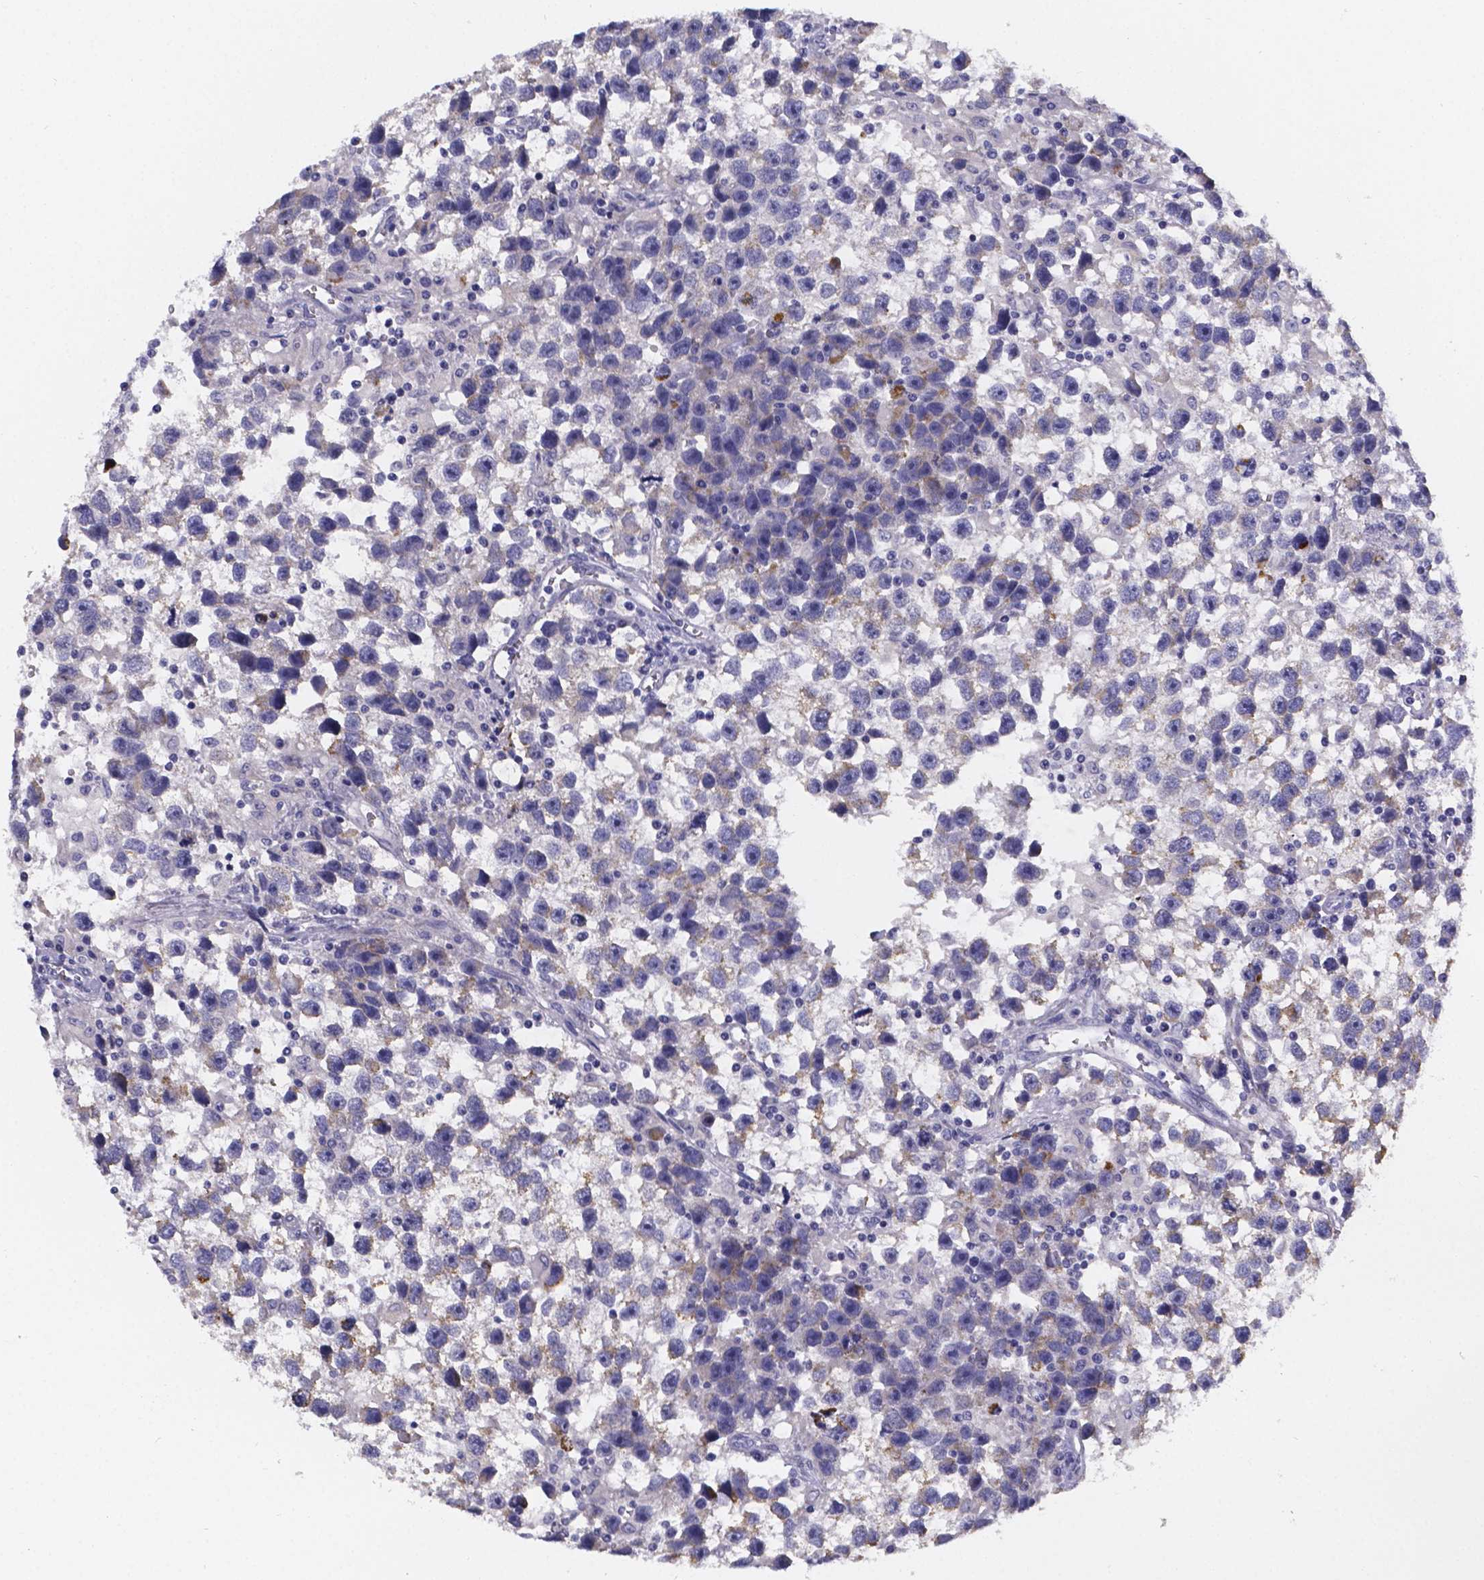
{"staining": {"intensity": "weak", "quantity": "<25%", "location": "cytoplasmic/membranous"}, "tissue": "testis cancer", "cell_type": "Tumor cells", "image_type": "cancer", "snomed": [{"axis": "morphology", "description": "Seminoma, NOS"}, {"axis": "topography", "description": "Testis"}], "caption": "A photomicrograph of human testis cancer is negative for staining in tumor cells.", "gene": "PAH", "patient": {"sex": "male", "age": 43}}